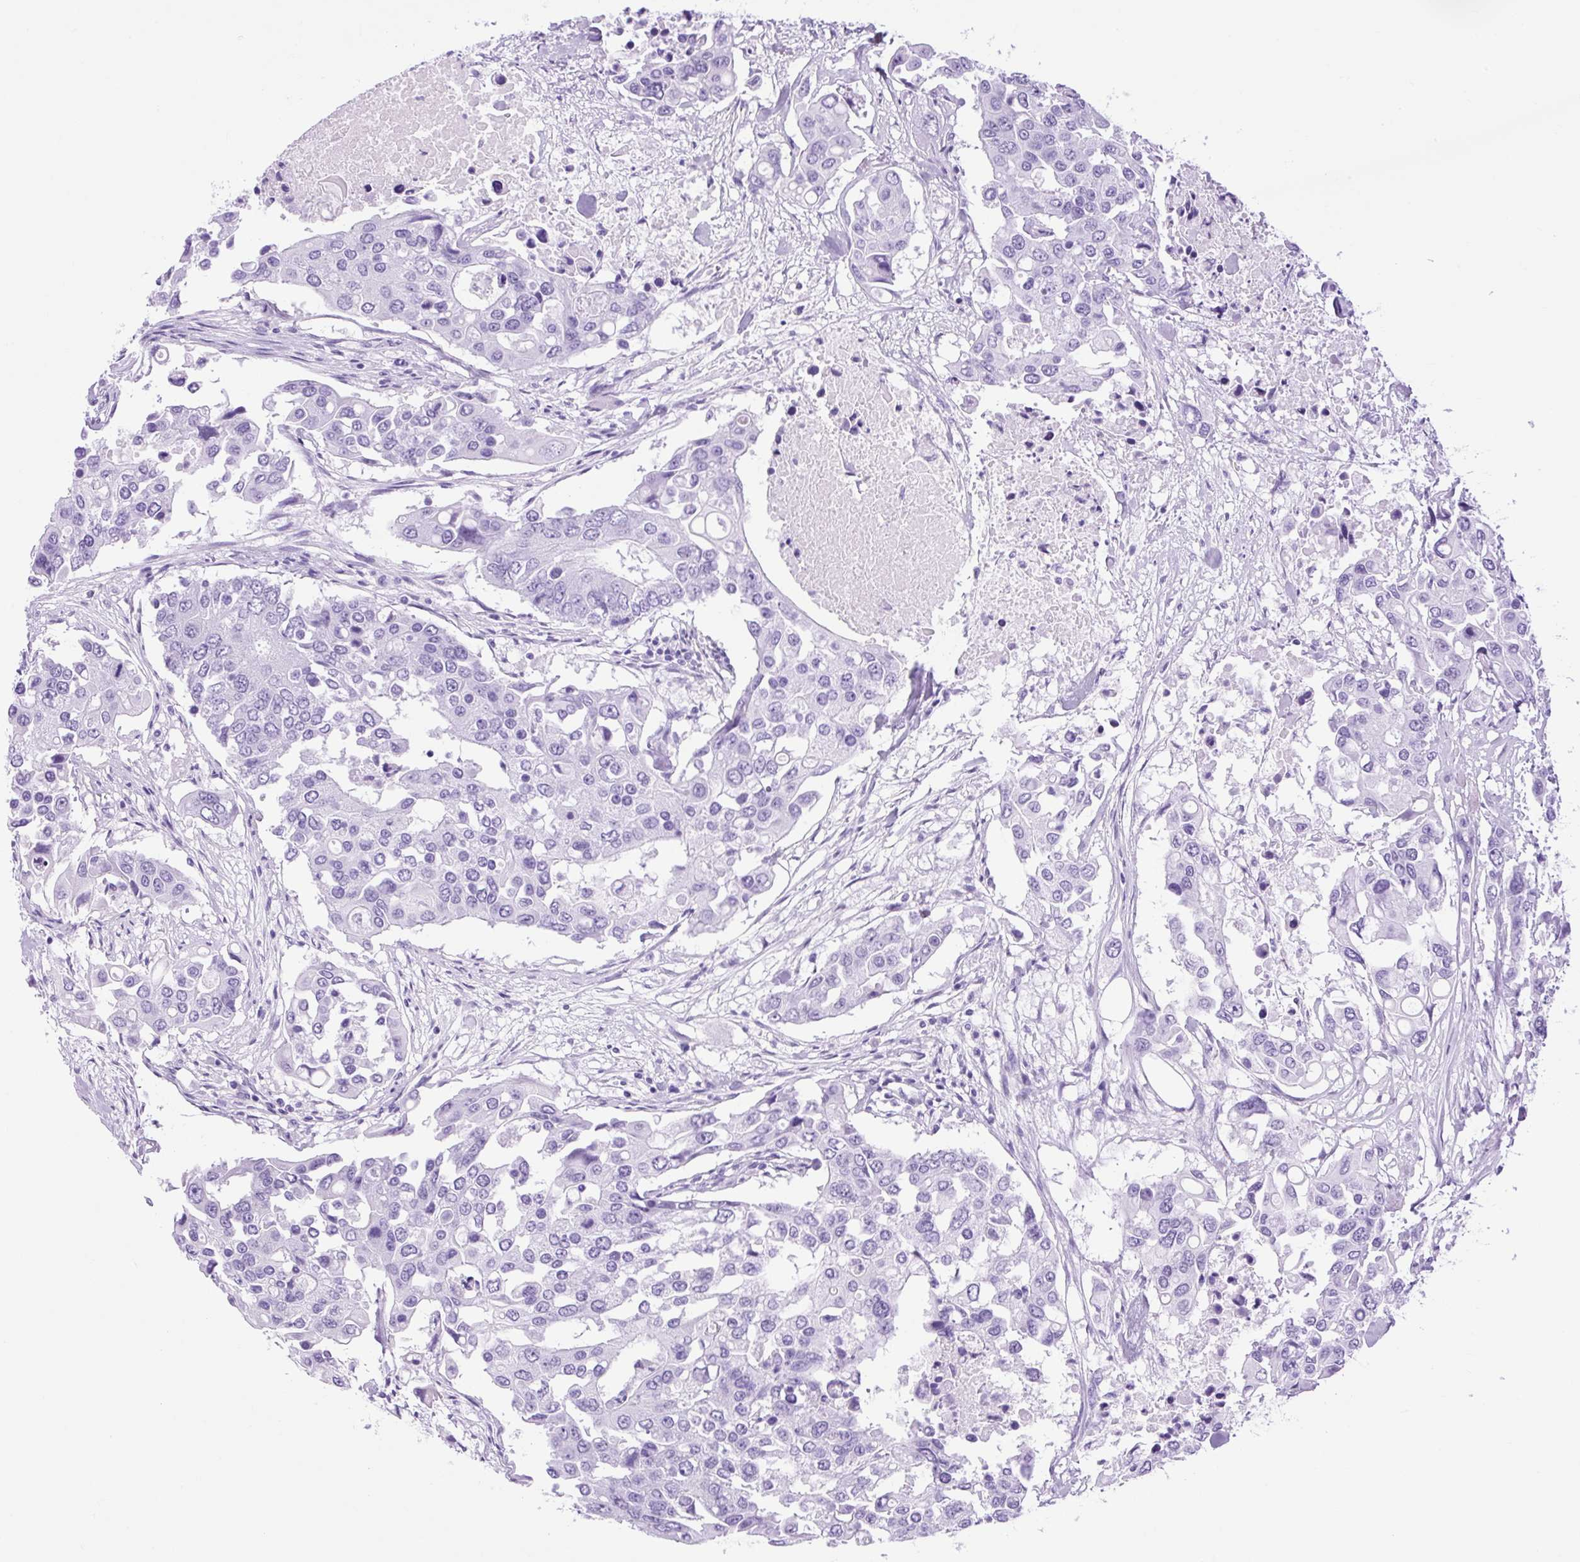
{"staining": {"intensity": "negative", "quantity": "none", "location": "none"}, "tissue": "colorectal cancer", "cell_type": "Tumor cells", "image_type": "cancer", "snomed": [{"axis": "morphology", "description": "Adenocarcinoma, NOS"}, {"axis": "topography", "description": "Colon"}], "caption": "Human adenocarcinoma (colorectal) stained for a protein using immunohistochemistry (IHC) shows no positivity in tumor cells.", "gene": "VWA7", "patient": {"sex": "male", "age": 77}}